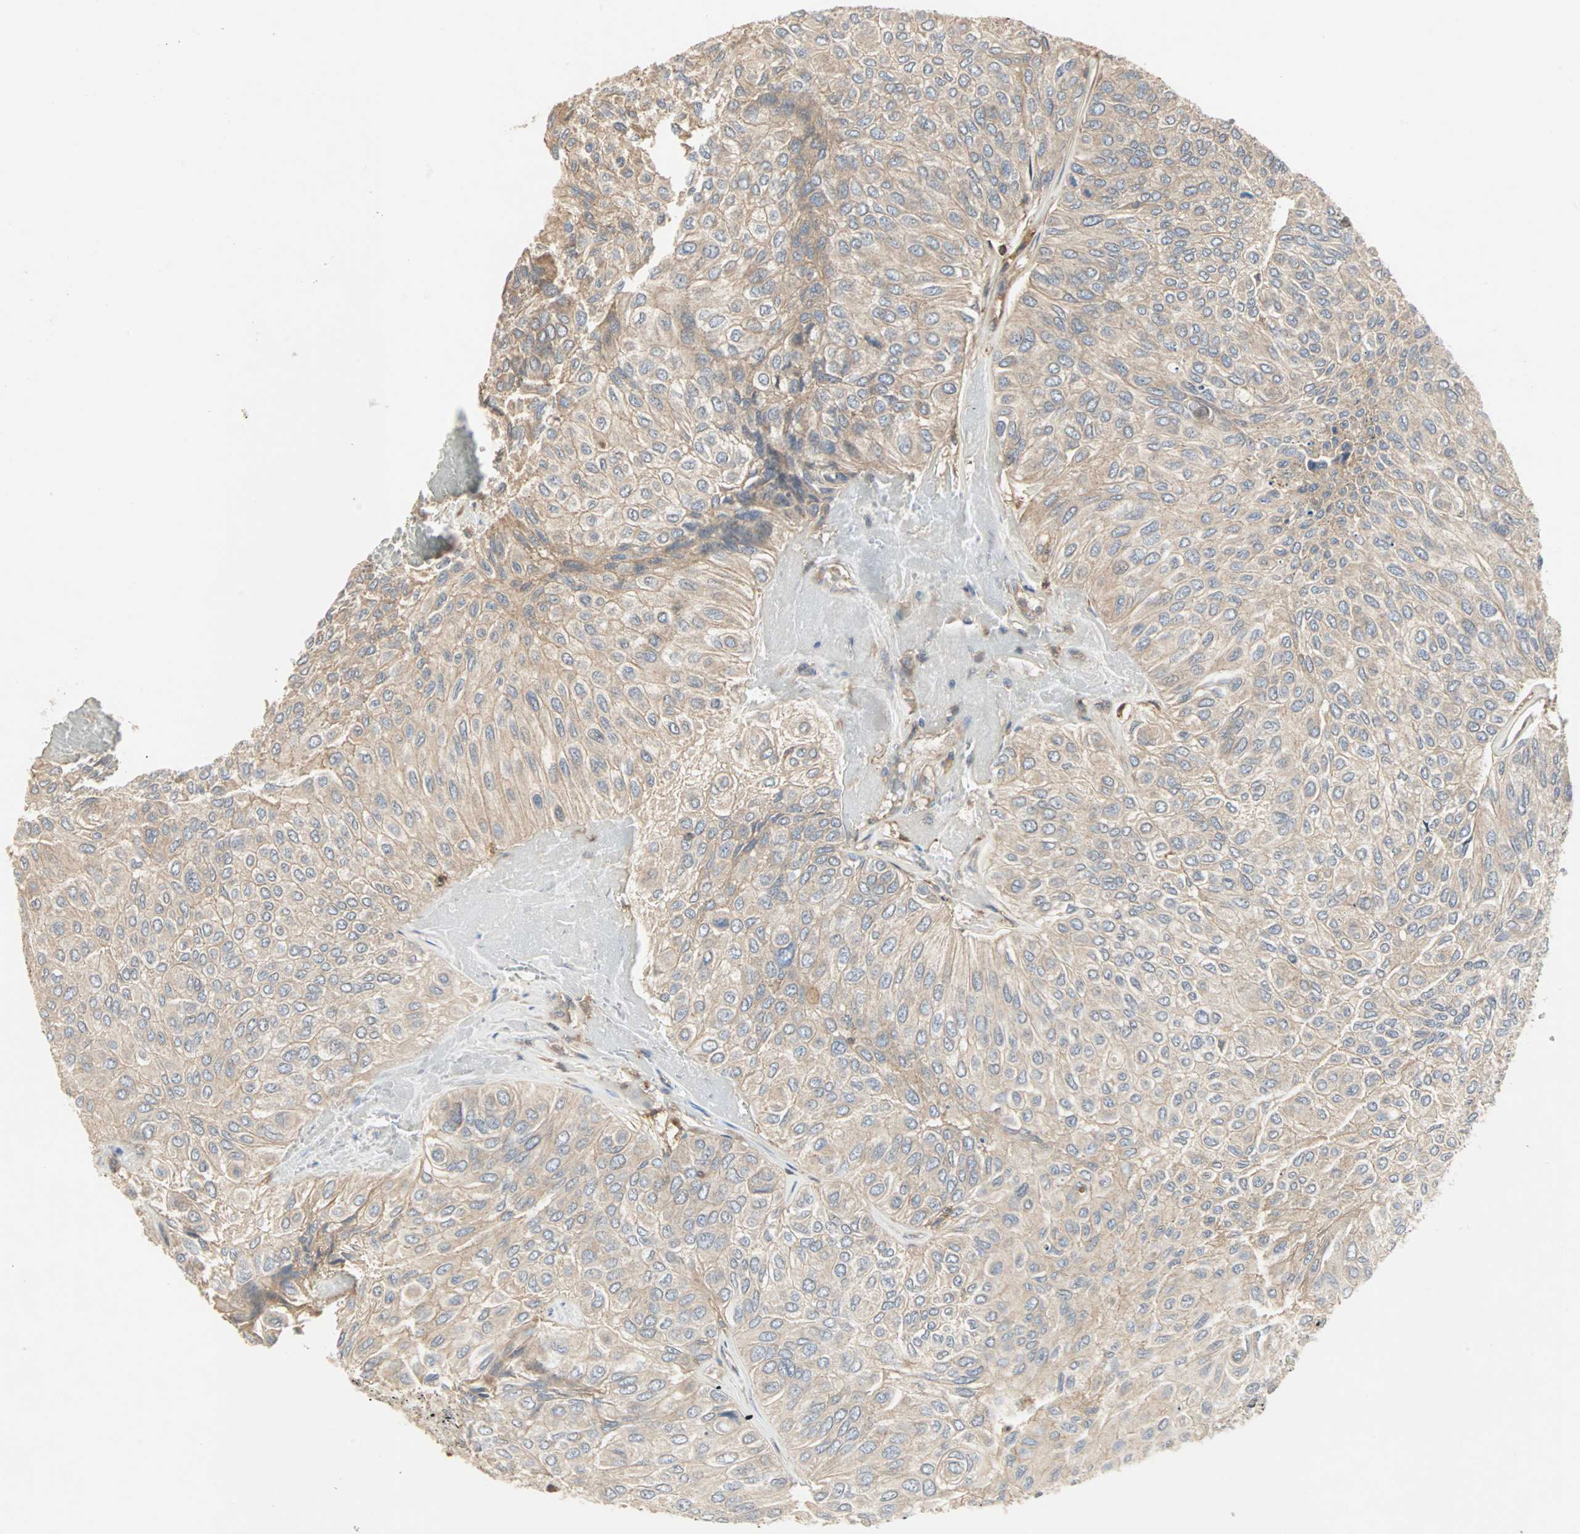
{"staining": {"intensity": "weak", "quantity": ">75%", "location": "cytoplasmic/membranous"}, "tissue": "urothelial cancer", "cell_type": "Tumor cells", "image_type": "cancer", "snomed": [{"axis": "morphology", "description": "Urothelial carcinoma, High grade"}, {"axis": "topography", "description": "Urinary bladder"}], "caption": "High-grade urothelial carcinoma tissue exhibits weak cytoplasmic/membranous expression in about >75% of tumor cells, visualized by immunohistochemistry.", "gene": "GNAI2", "patient": {"sex": "male", "age": 66}}